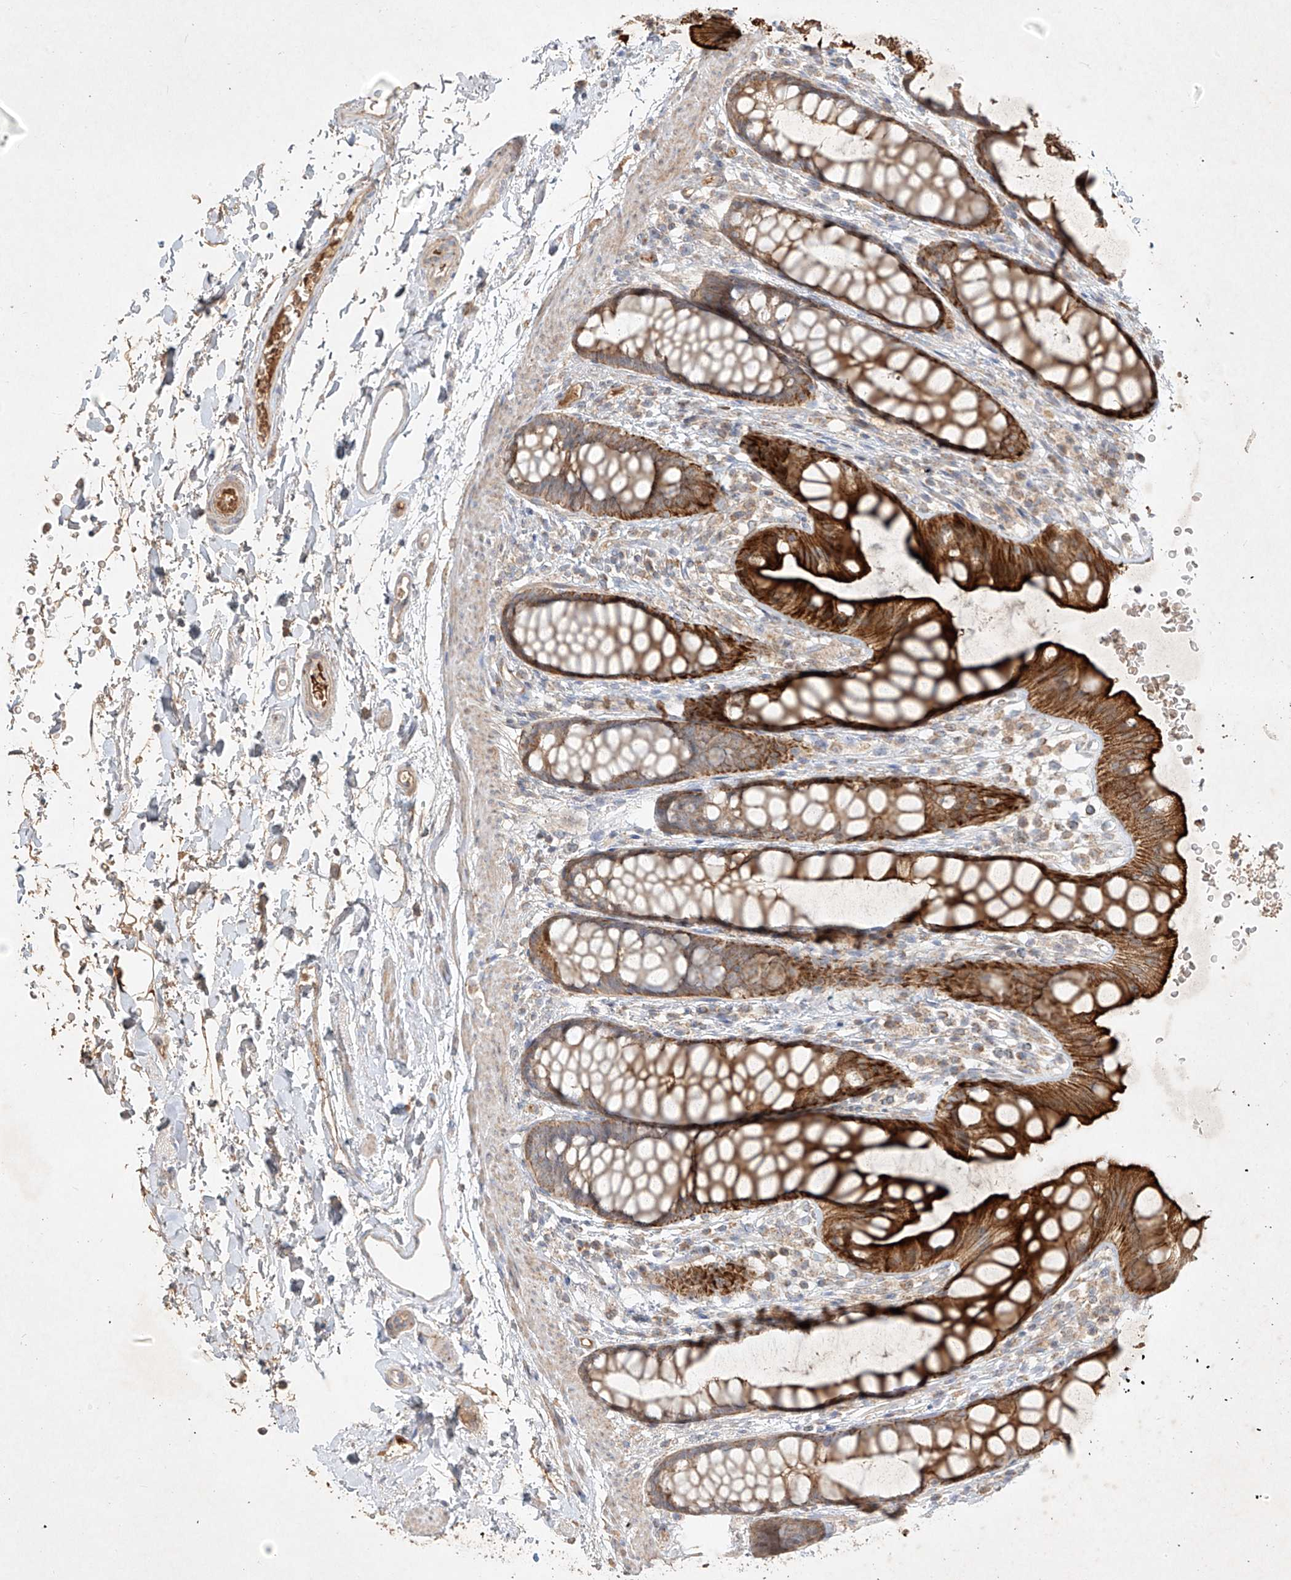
{"staining": {"intensity": "strong", "quantity": ">75%", "location": "cytoplasmic/membranous"}, "tissue": "rectum", "cell_type": "Glandular cells", "image_type": "normal", "snomed": [{"axis": "morphology", "description": "Normal tissue, NOS"}, {"axis": "topography", "description": "Rectum"}], "caption": "IHC histopathology image of normal rectum: rectum stained using immunohistochemistry shows high levels of strong protein expression localized specifically in the cytoplasmic/membranous of glandular cells, appearing as a cytoplasmic/membranous brown color.", "gene": "KPNA7", "patient": {"sex": "female", "age": 65}}